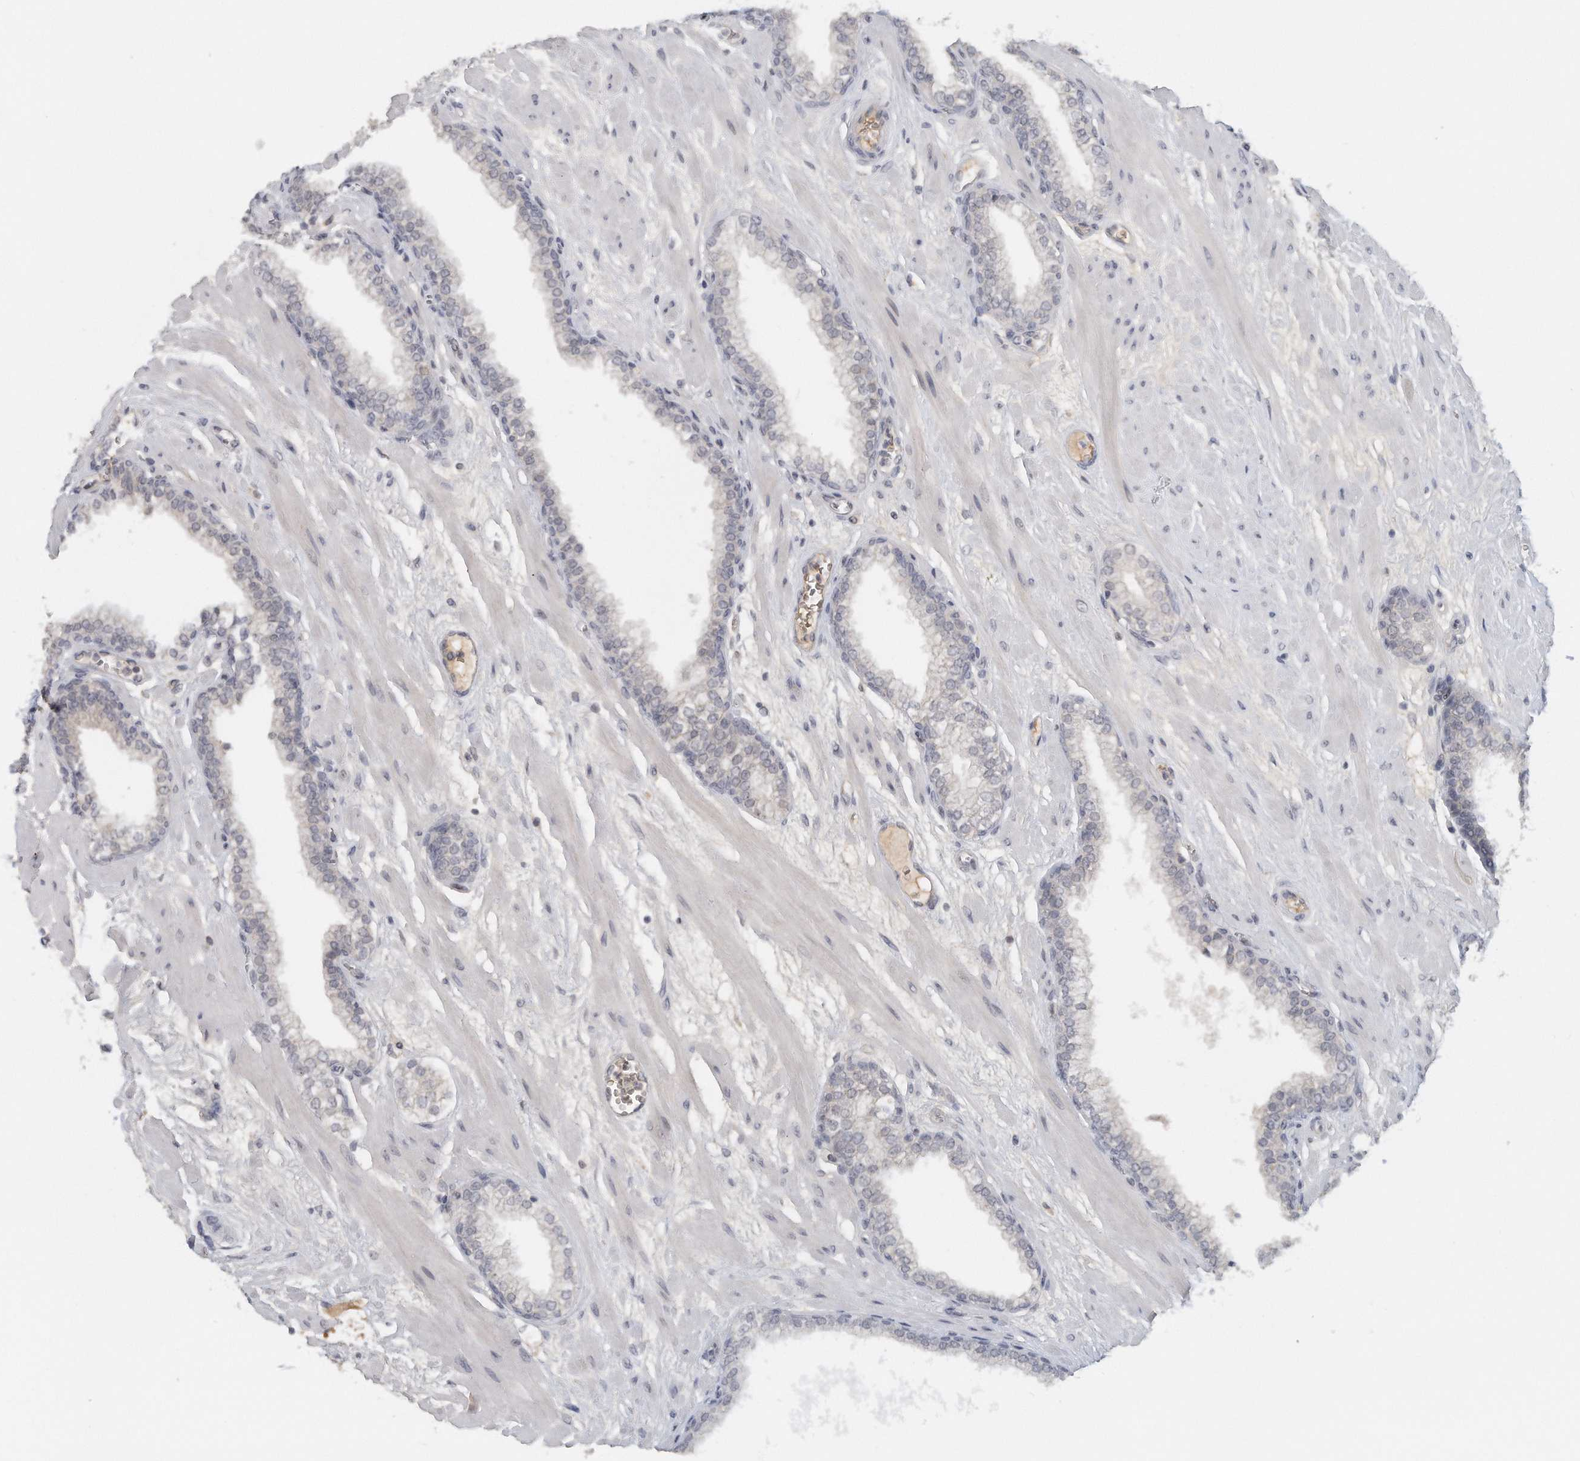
{"staining": {"intensity": "negative", "quantity": "none", "location": "none"}, "tissue": "prostate", "cell_type": "Glandular cells", "image_type": "normal", "snomed": [{"axis": "morphology", "description": "Normal tissue, NOS"}, {"axis": "morphology", "description": "Urothelial carcinoma, Low grade"}, {"axis": "topography", "description": "Urinary bladder"}, {"axis": "topography", "description": "Prostate"}], "caption": "Micrograph shows no significant protein positivity in glandular cells of unremarkable prostate.", "gene": "DDX43", "patient": {"sex": "male", "age": 60}}